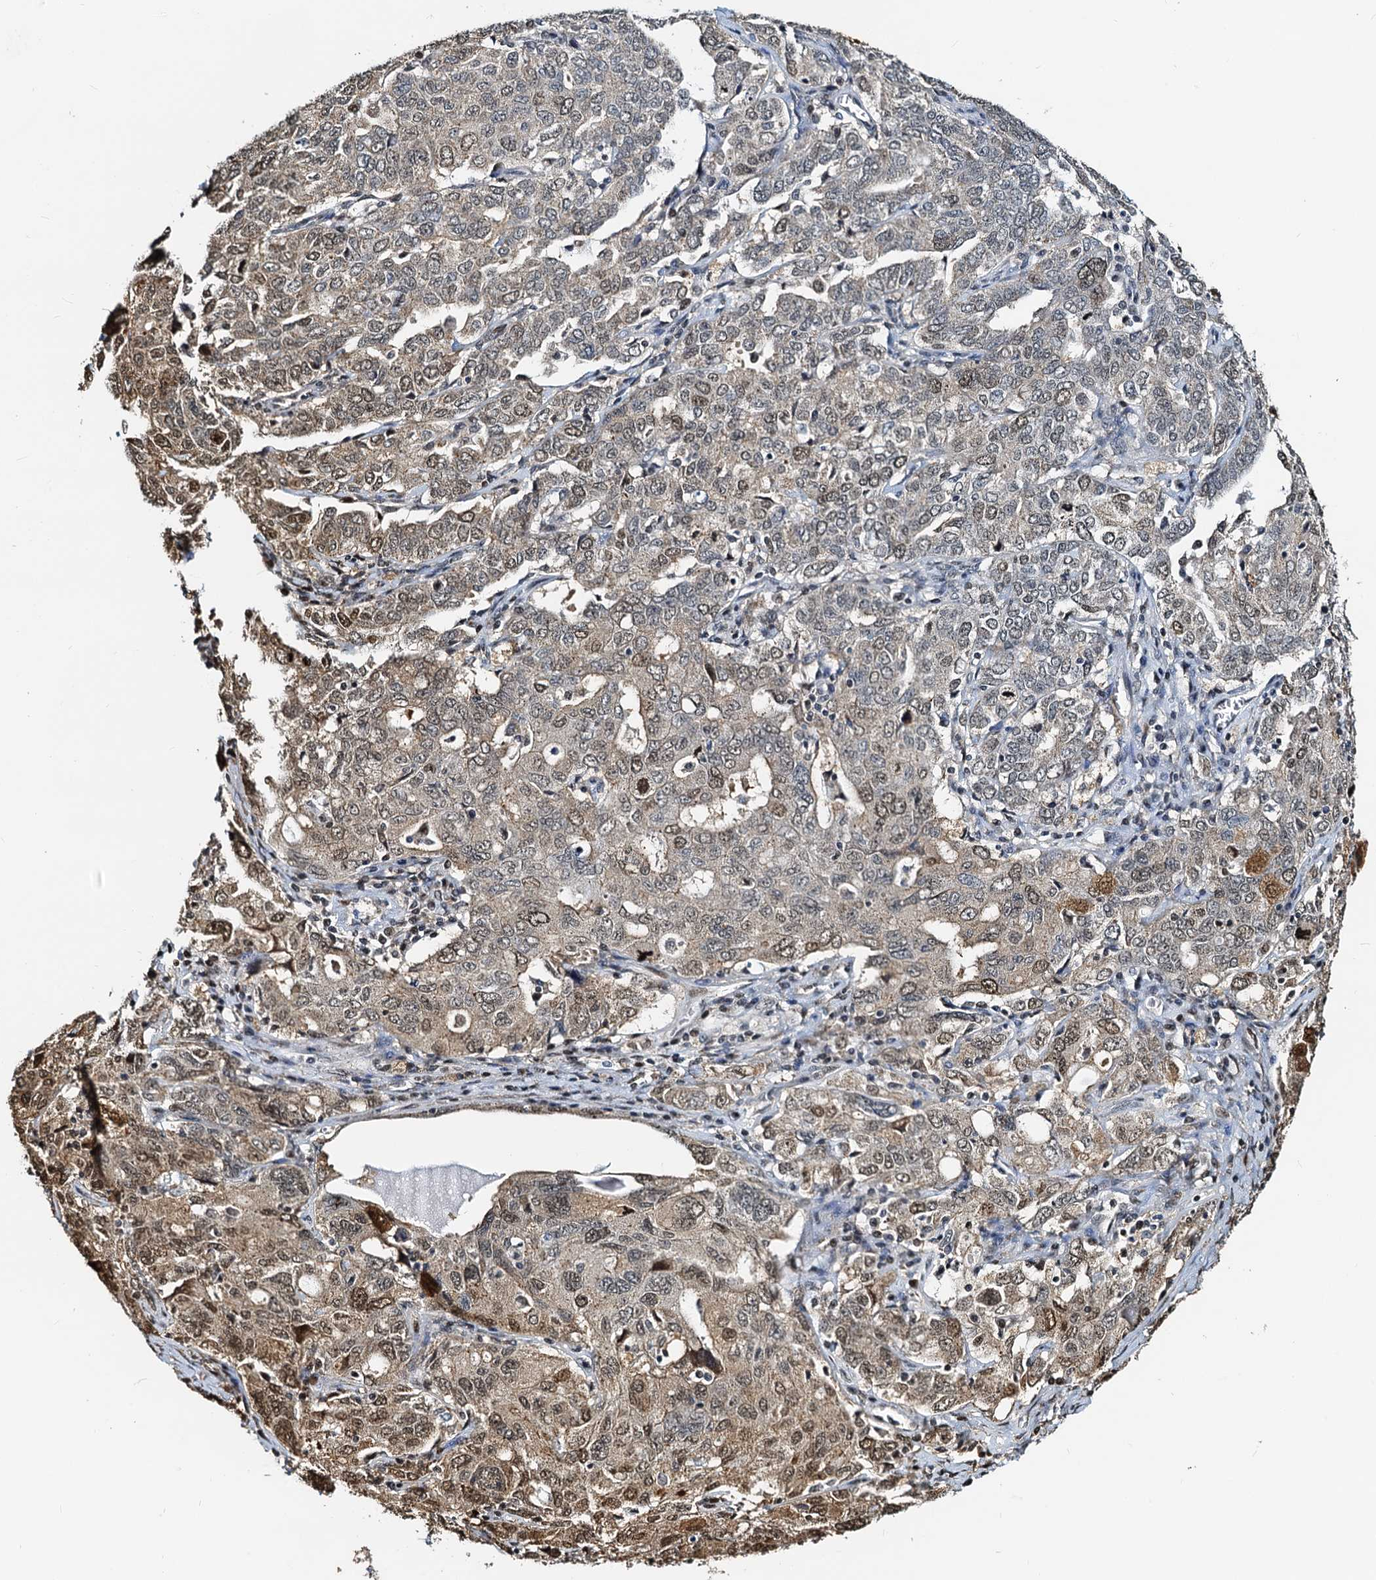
{"staining": {"intensity": "moderate", "quantity": "<25%", "location": "cytoplasmic/membranous,nuclear"}, "tissue": "ovarian cancer", "cell_type": "Tumor cells", "image_type": "cancer", "snomed": [{"axis": "morphology", "description": "Carcinoma, endometroid"}, {"axis": "topography", "description": "Ovary"}], "caption": "DAB immunohistochemical staining of human ovarian cancer (endometroid carcinoma) displays moderate cytoplasmic/membranous and nuclear protein positivity in approximately <25% of tumor cells. (DAB IHC with brightfield microscopy, high magnification).", "gene": "PTGES3", "patient": {"sex": "female", "age": 62}}